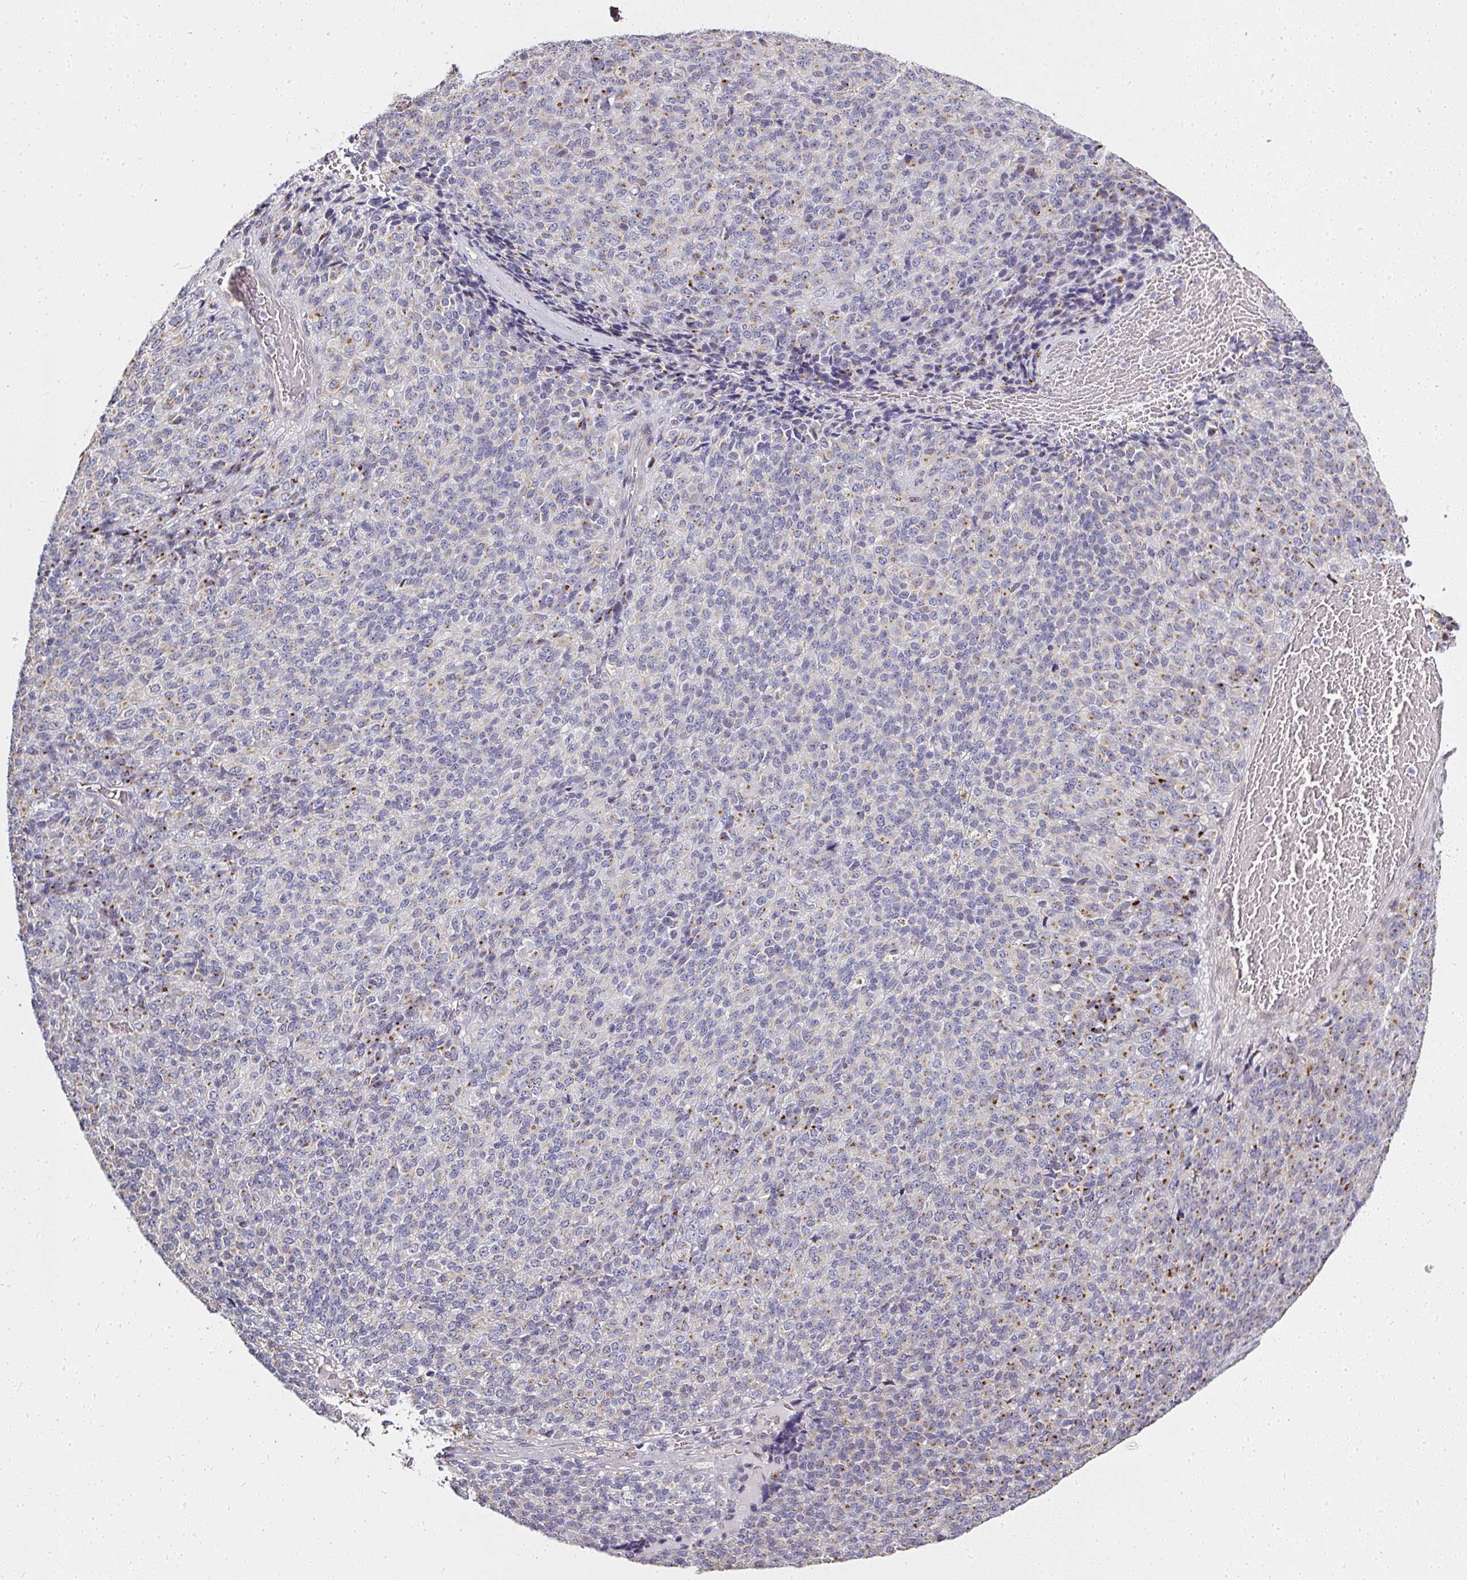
{"staining": {"intensity": "weak", "quantity": "25%-75%", "location": "cytoplasmic/membranous"}, "tissue": "melanoma", "cell_type": "Tumor cells", "image_type": "cancer", "snomed": [{"axis": "morphology", "description": "Malignant melanoma, Metastatic site"}, {"axis": "topography", "description": "Brain"}], "caption": "Immunohistochemistry staining of melanoma, which exhibits low levels of weak cytoplasmic/membranous positivity in about 25%-75% of tumor cells indicating weak cytoplasmic/membranous protein positivity. The staining was performed using DAB (brown) for protein detection and nuclei were counterstained in hematoxylin (blue).", "gene": "ATP8B2", "patient": {"sex": "female", "age": 56}}